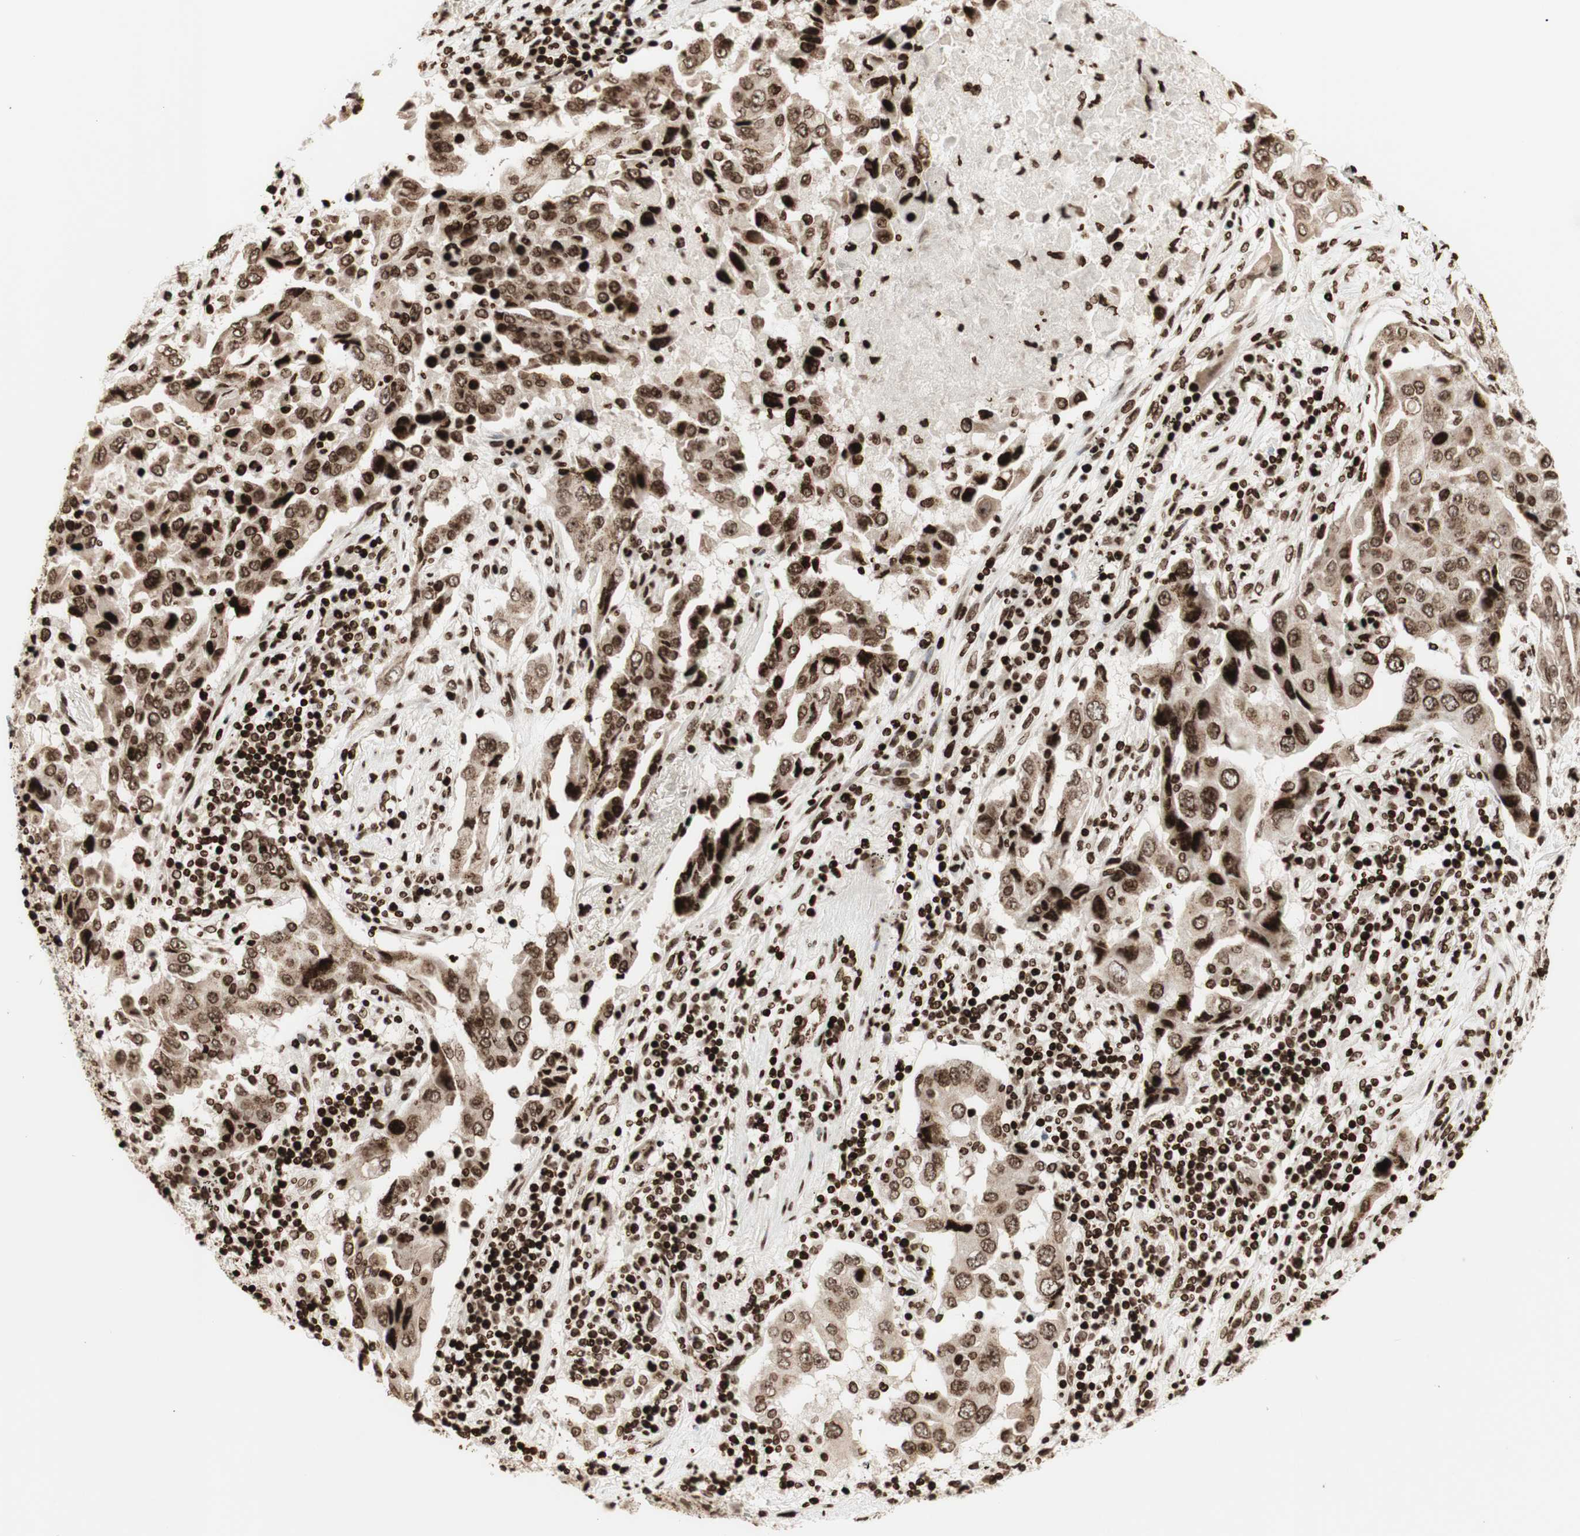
{"staining": {"intensity": "strong", "quantity": ">75%", "location": "cytoplasmic/membranous,nuclear"}, "tissue": "lung cancer", "cell_type": "Tumor cells", "image_type": "cancer", "snomed": [{"axis": "morphology", "description": "Adenocarcinoma, NOS"}, {"axis": "topography", "description": "Lung"}], "caption": "Immunohistochemical staining of lung adenocarcinoma shows high levels of strong cytoplasmic/membranous and nuclear protein positivity in approximately >75% of tumor cells.", "gene": "NCAPD2", "patient": {"sex": "female", "age": 65}}